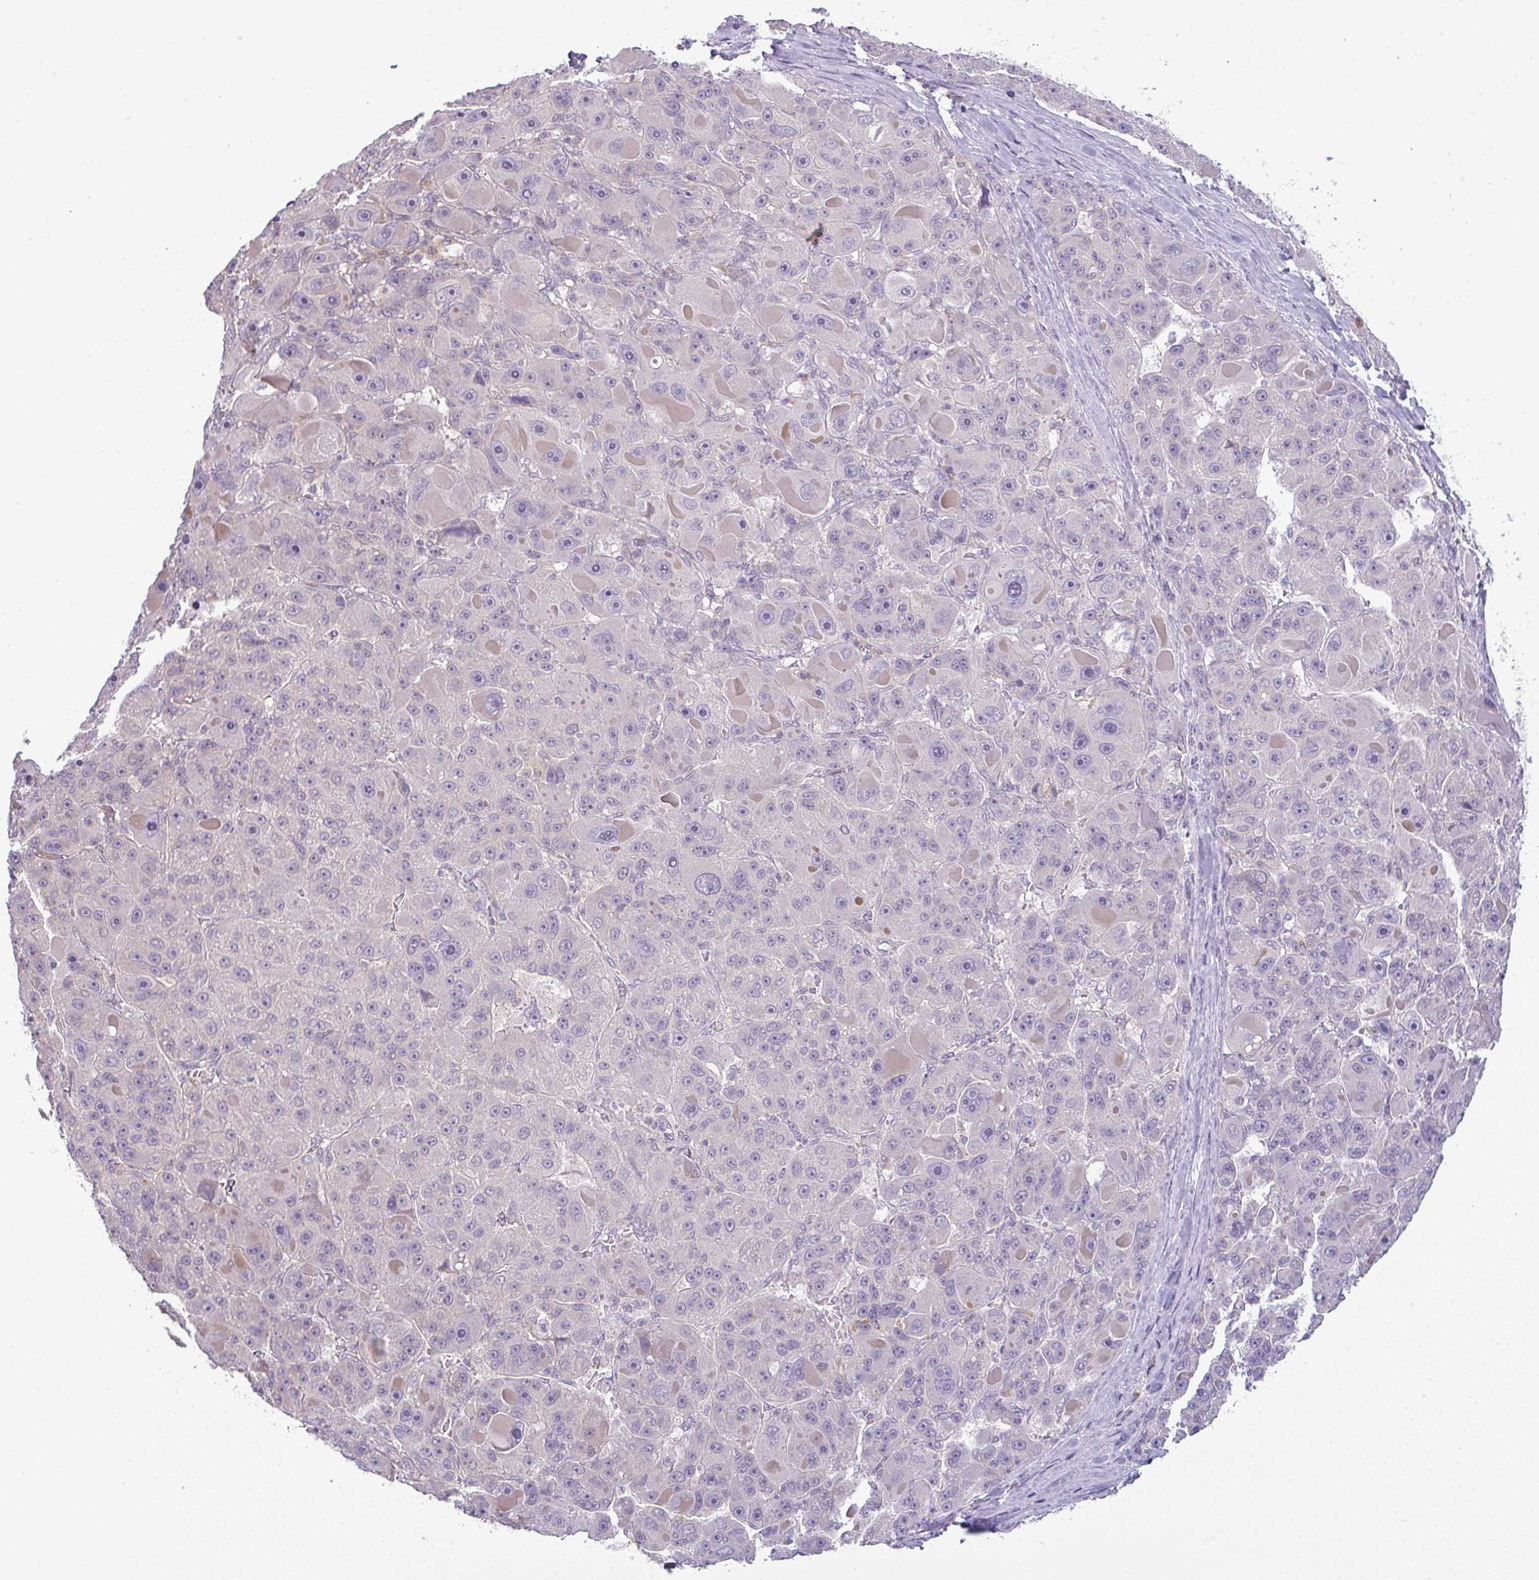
{"staining": {"intensity": "negative", "quantity": "none", "location": "none"}, "tissue": "liver cancer", "cell_type": "Tumor cells", "image_type": "cancer", "snomed": [{"axis": "morphology", "description": "Carcinoma, Hepatocellular, NOS"}, {"axis": "topography", "description": "Liver"}], "caption": "A high-resolution image shows IHC staining of liver cancer, which demonstrates no significant expression in tumor cells.", "gene": "CSE1L", "patient": {"sex": "male", "age": 76}}